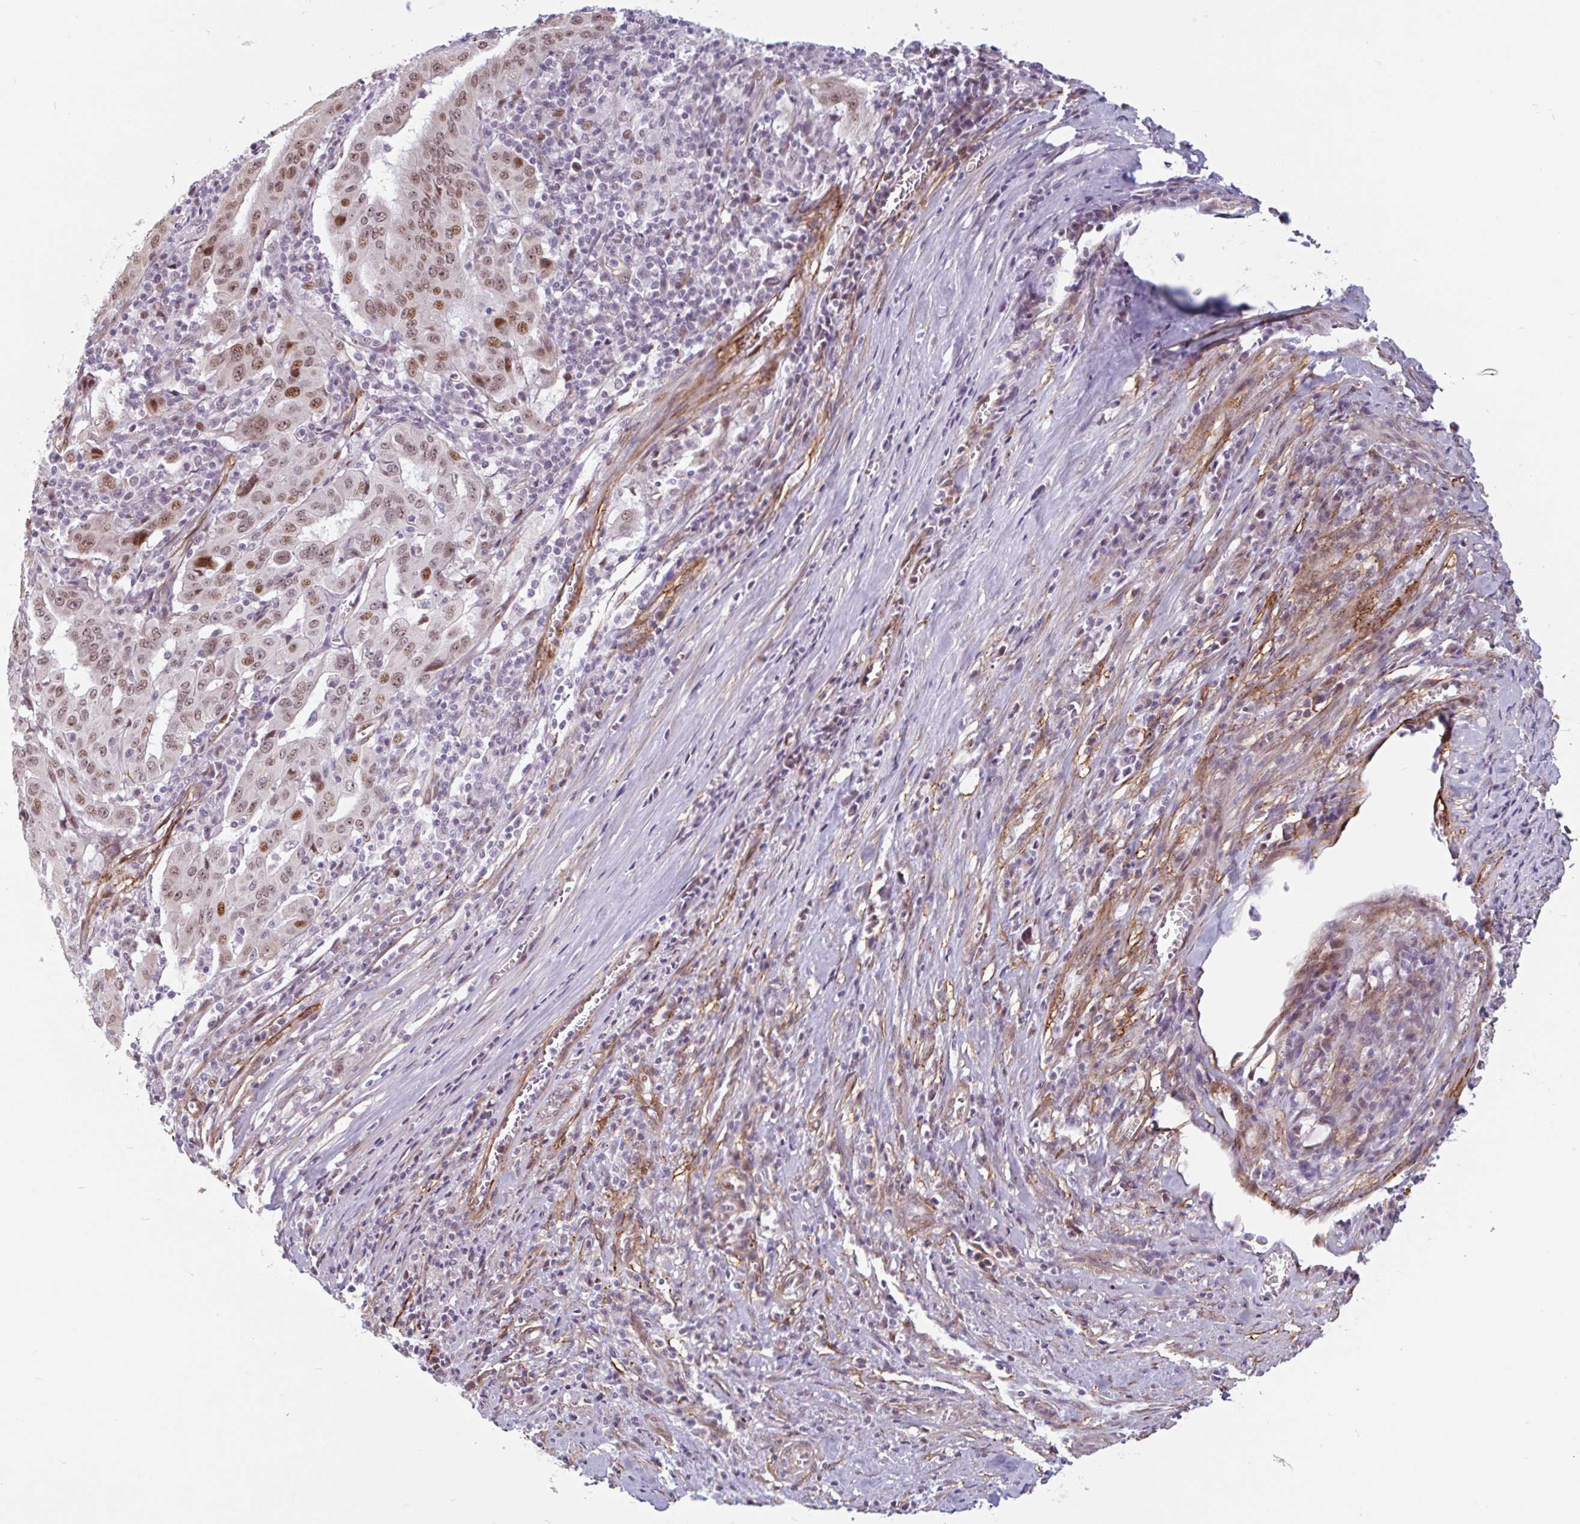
{"staining": {"intensity": "moderate", "quantity": "25%-75%", "location": "nuclear"}, "tissue": "pancreatic cancer", "cell_type": "Tumor cells", "image_type": "cancer", "snomed": [{"axis": "morphology", "description": "Adenocarcinoma, NOS"}, {"axis": "topography", "description": "Pancreas"}], "caption": "Protein expression analysis of human adenocarcinoma (pancreatic) reveals moderate nuclear staining in about 25%-75% of tumor cells.", "gene": "TMEM119", "patient": {"sex": "male", "age": 63}}